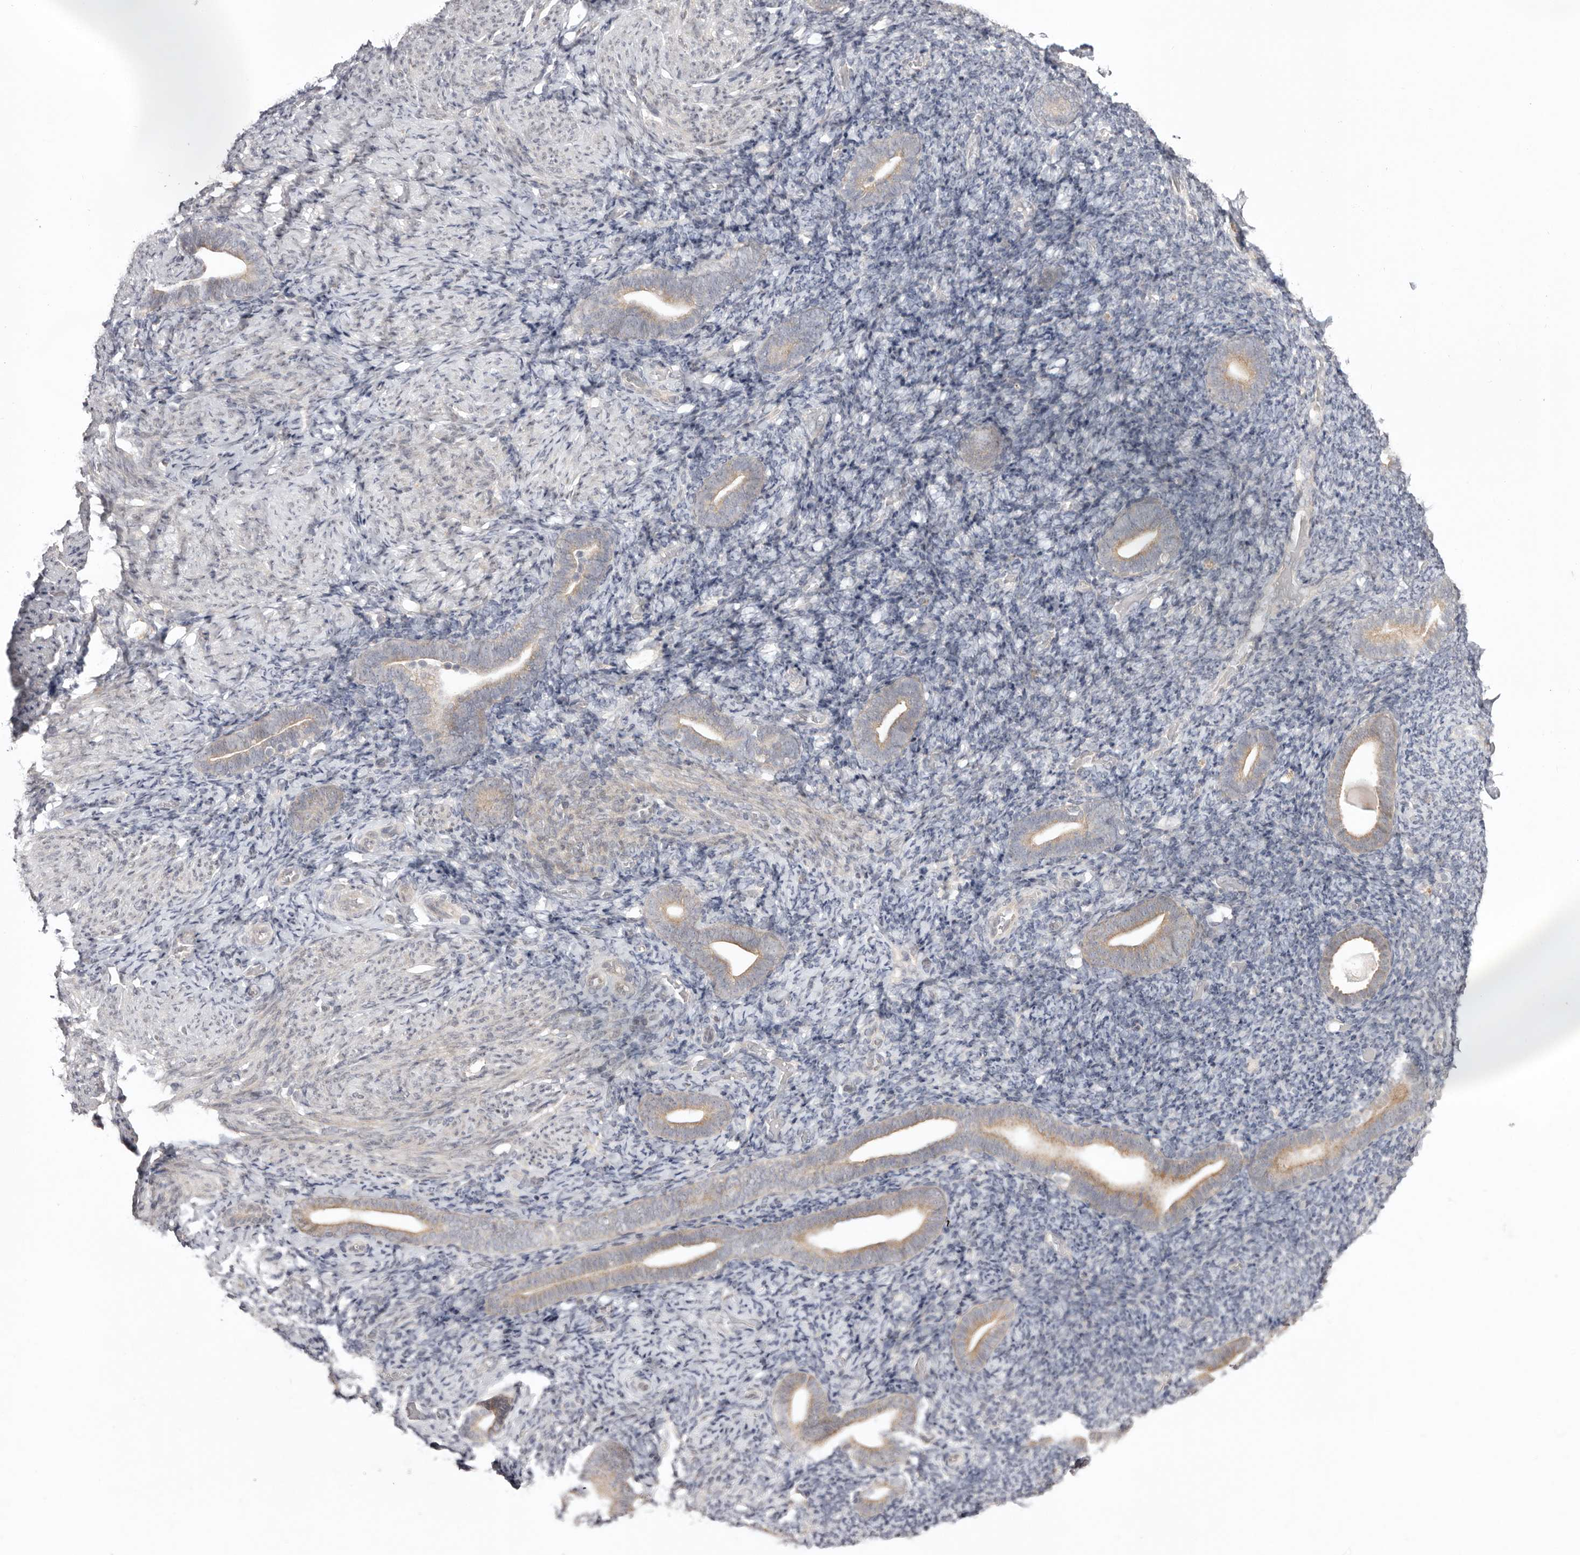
{"staining": {"intensity": "negative", "quantity": "none", "location": "none"}, "tissue": "endometrium", "cell_type": "Cells in endometrial stroma", "image_type": "normal", "snomed": [{"axis": "morphology", "description": "Normal tissue, NOS"}, {"axis": "topography", "description": "Endometrium"}], "caption": "Photomicrograph shows no protein staining in cells in endometrial stroma of benign endometrium. Brightfield microscopy of IHC stained with DAB (3,3'-diaminobenzidine) (brown) and hematoxylin (blue), captured at high magnification.", "gene": "NSUN4", "patient": {"sex": "female", "age": 51}}